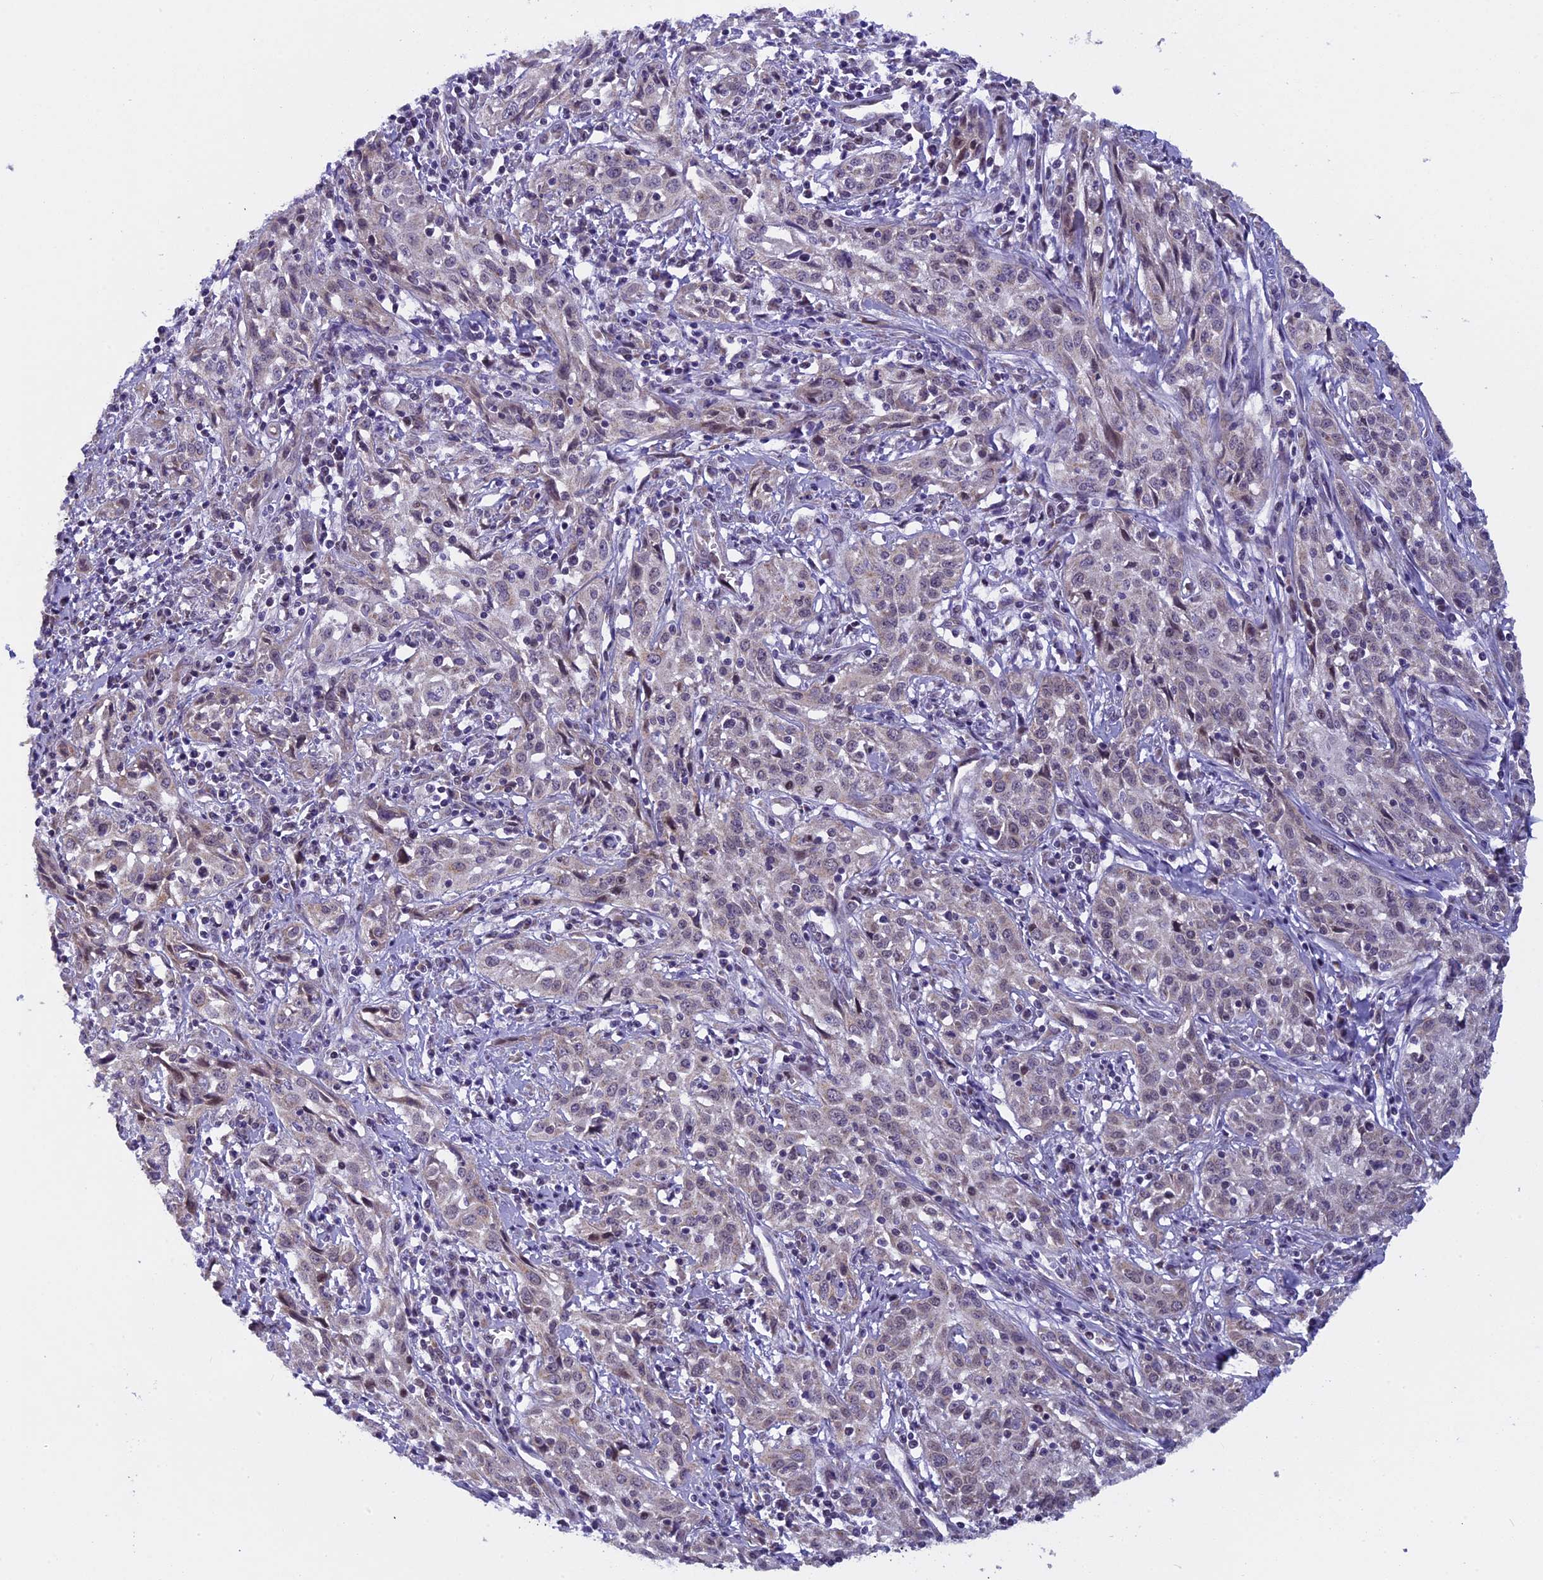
{"staining": {"intensity": "weak", "quantity": "<25%", "location": "nuclear"}, "tissue": "cervical cancer", "cell_type": "Tumor cells", "image_type": "cancer", "snomed": [{"axis": "morphology", "description": "Squamous cell carcinoma, NOS"}, {"axis": "topography", "description": "Cervix"}], "caption": "Human cervical cancer (squamous cell carcinoma) stained for a protein using IHC reveals no staining in tumor cells.", "gene": "ZNF317", "patient": {"sex": "female", "age": 57}}